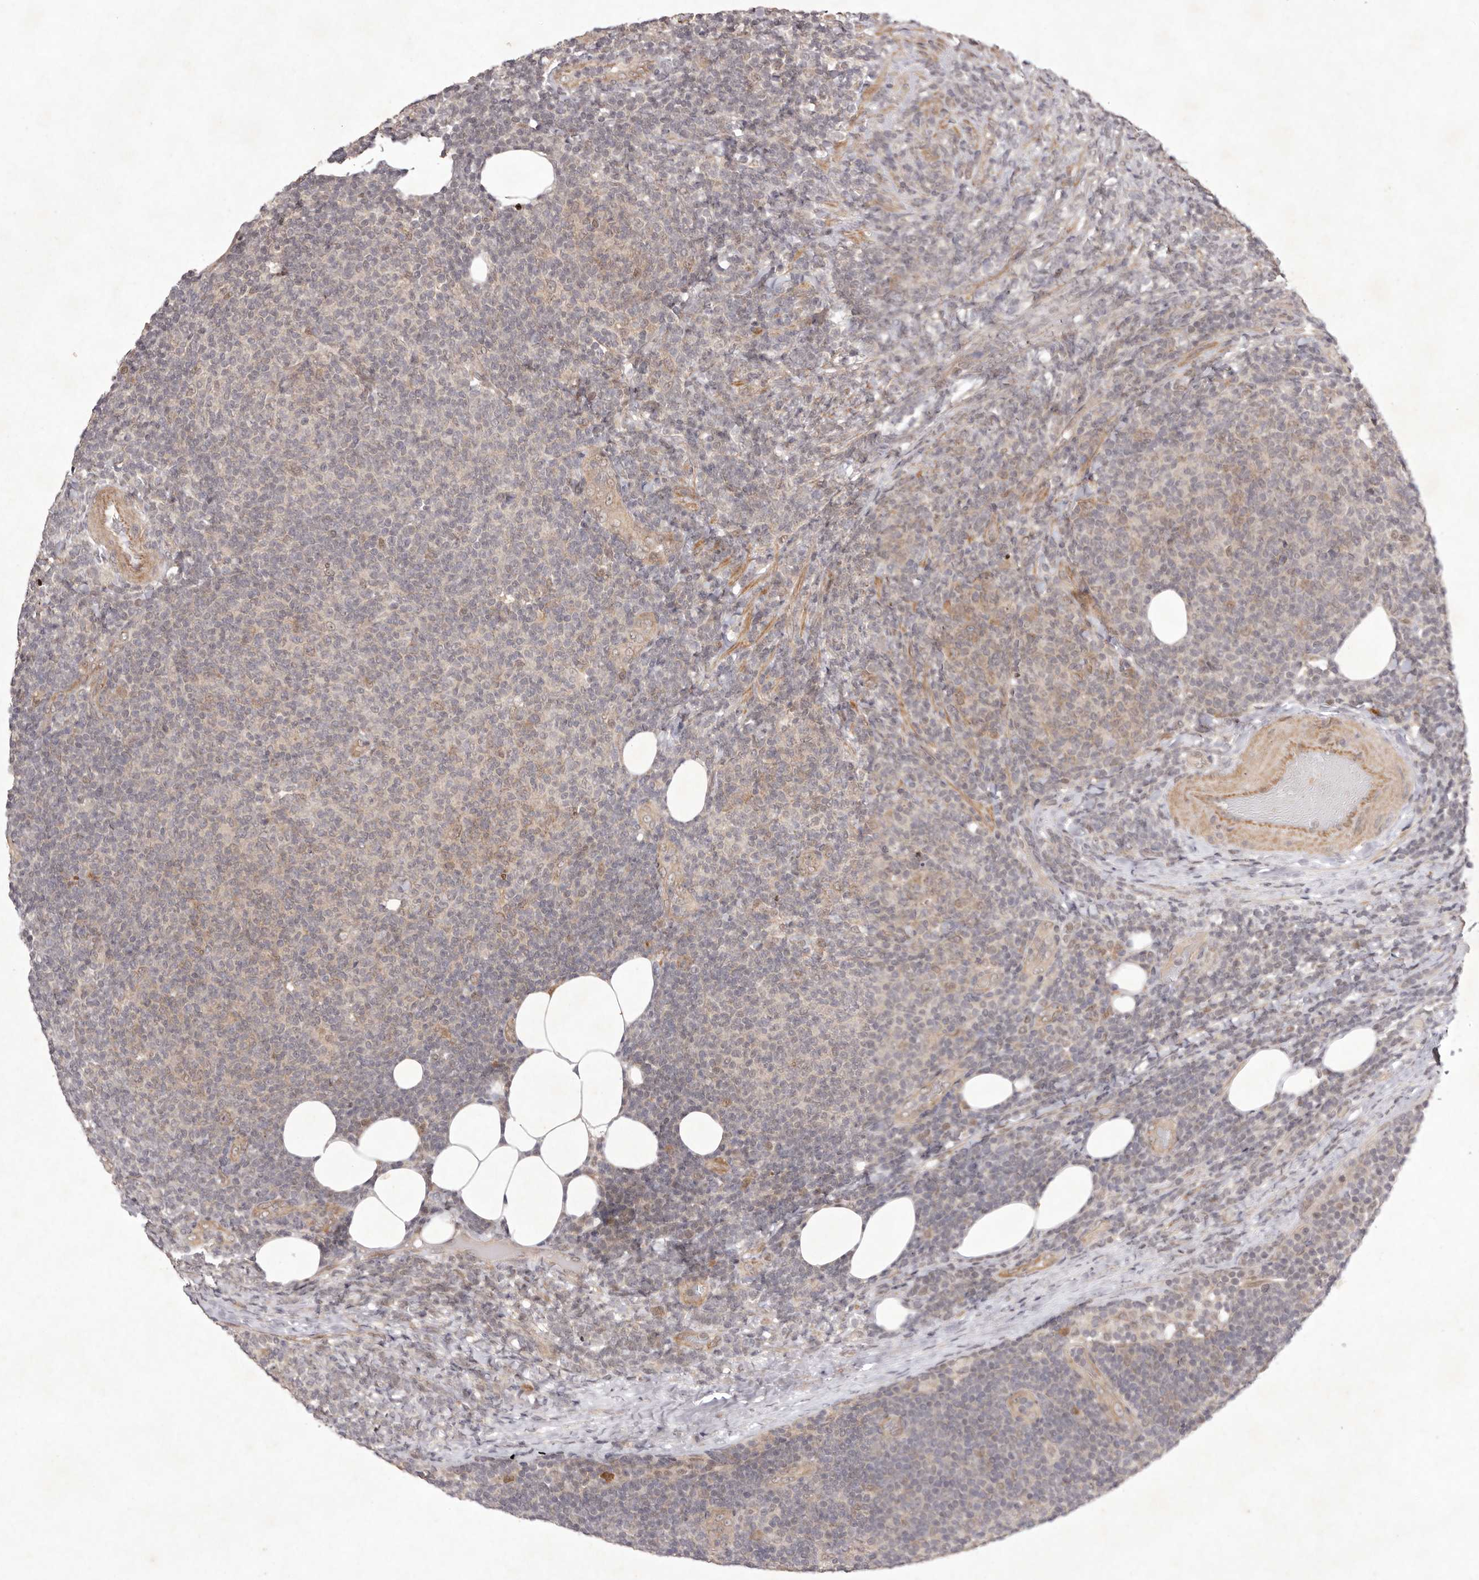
{"staining": {"intensity": "moderate", "quantity": "<25%", "location": "cytoplasmic/membranous"}, "tissue": "lymphoma", "cell_type": "Tumor cells", "image_type": "cancer", "snomed": [{"axis": "morphology", "description": "Malignant lymphoma, non-Hodgkin's type, Low grade"}, {"axis": "topography", "description": "Lymph node"}], "caption": "IHC of malignant lymphoma, non-Hodgkin's type (low-grade) shows low levels of moderate cytoplasmic/membranous expression in about <25% of tumor cells.", "gene": "BUD31", "patient": {"sex": "male", "age": 66}}